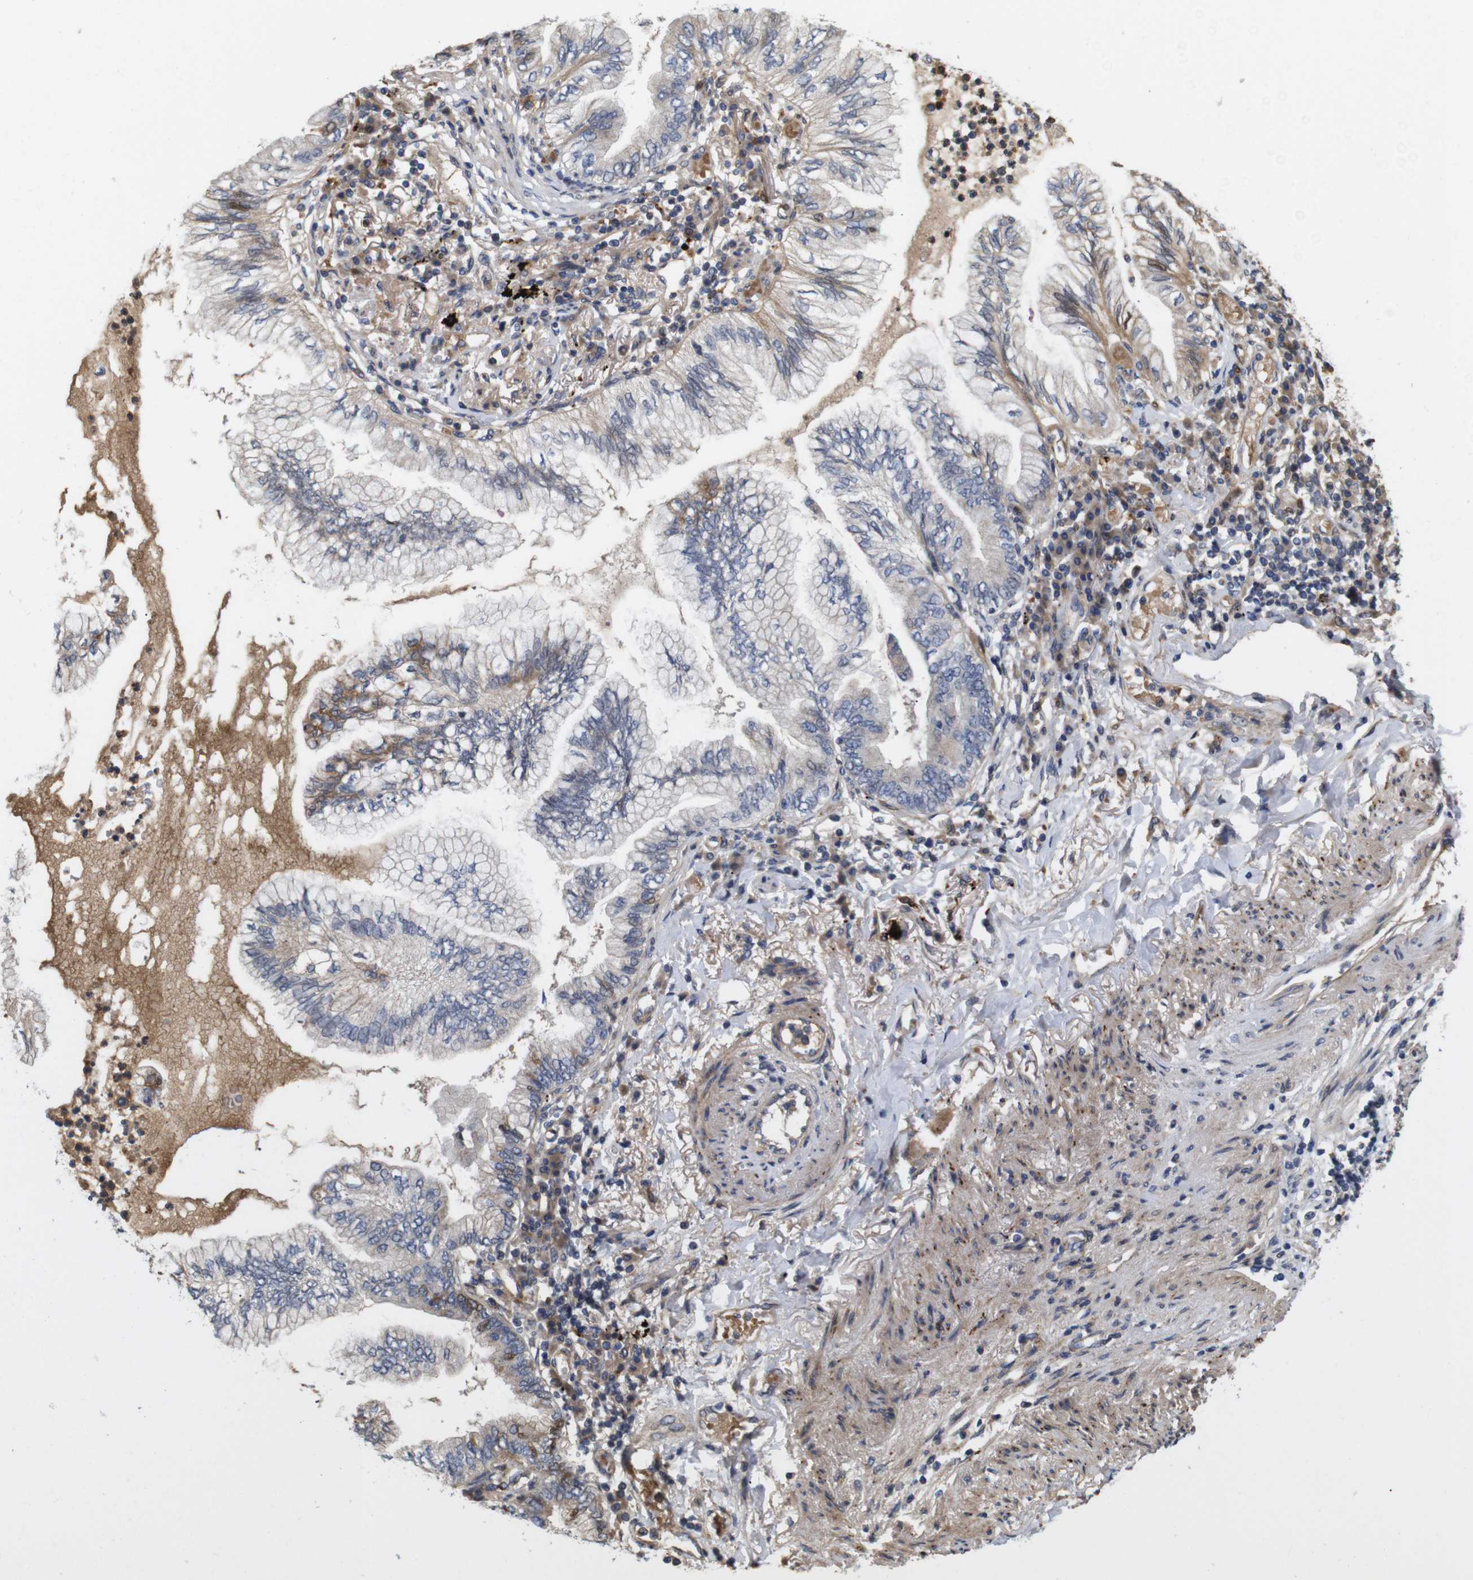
{"staining": {"intensity": "moderate", "quantity": "<25%", "location": "cytoplasmic/membranous"}, "tissue": "lung cancer", "cell_type": "Tumor cells", "image_type": "cancer", "snomed": [{"axis": "morphology", "description": "Normal tissue, NOS"}, {"axis": "morphology", "description": "Adenocarcinoma, NOS"}, {"axis": "topography", "description": "Bronchus"}, {"axis": "topography", "description": "Lung"}], "caption": "Lung adenocarcinoma tissue reveals moderate cytoplasmic/membranous staining in about <25% of tumor cells, visualized by immunohistochemistry.", "gene": "SPRY3", "patient": {"sex": "female", "age": 70}}